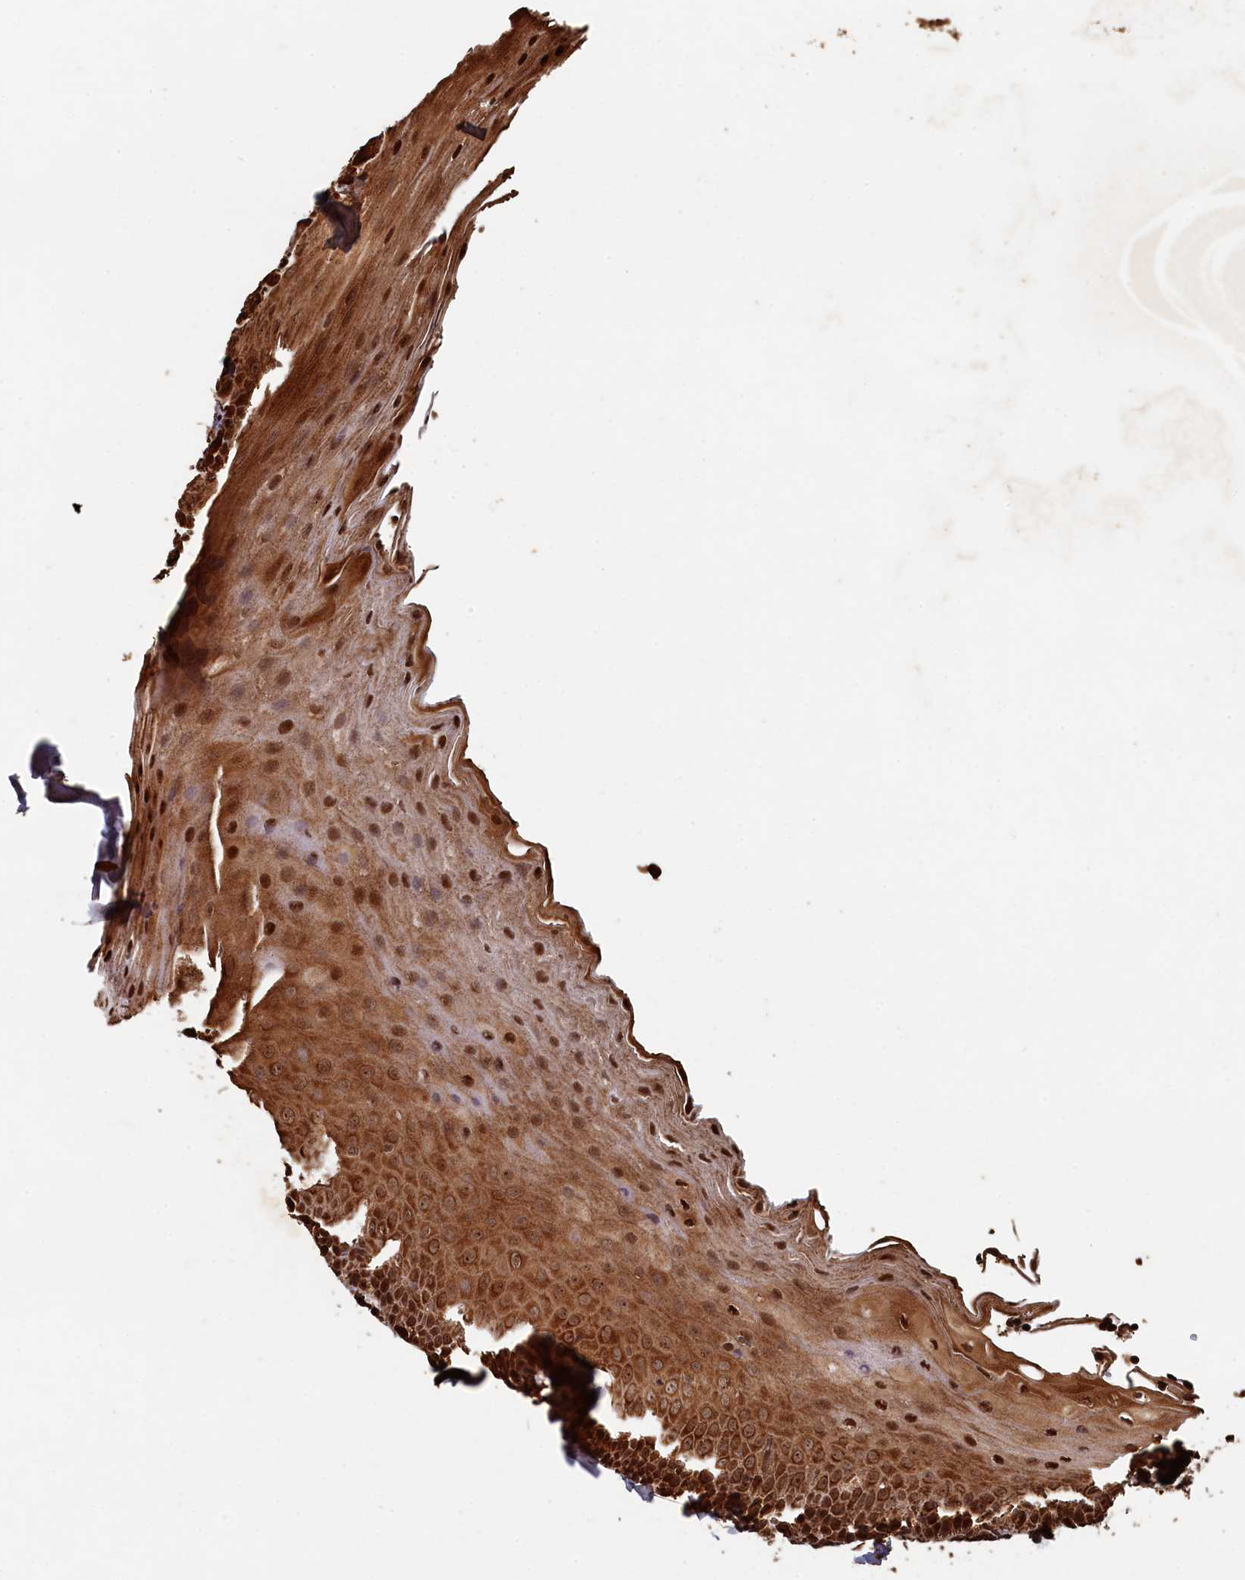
{"staining": {"intensity": "moderate", "quantity": ">75%", "location": "cytoplasmic/membranous"}, "tissue": "tonsil", "cell_type": "Germinal center cells", "image_type": "normal", "snomed": [{"axis": "morphology", "description": "Normal tissue, NOS"}, {"axis": "topography", "description": "Tonsil"}], "caption": "Germinal center cells reveal medium levels of moderate cytoplasmic/membranous staining in about >75% of cells in normal tonsil.", "gene": "PIGN", "patient": {"sex": "male", "age": 27}}